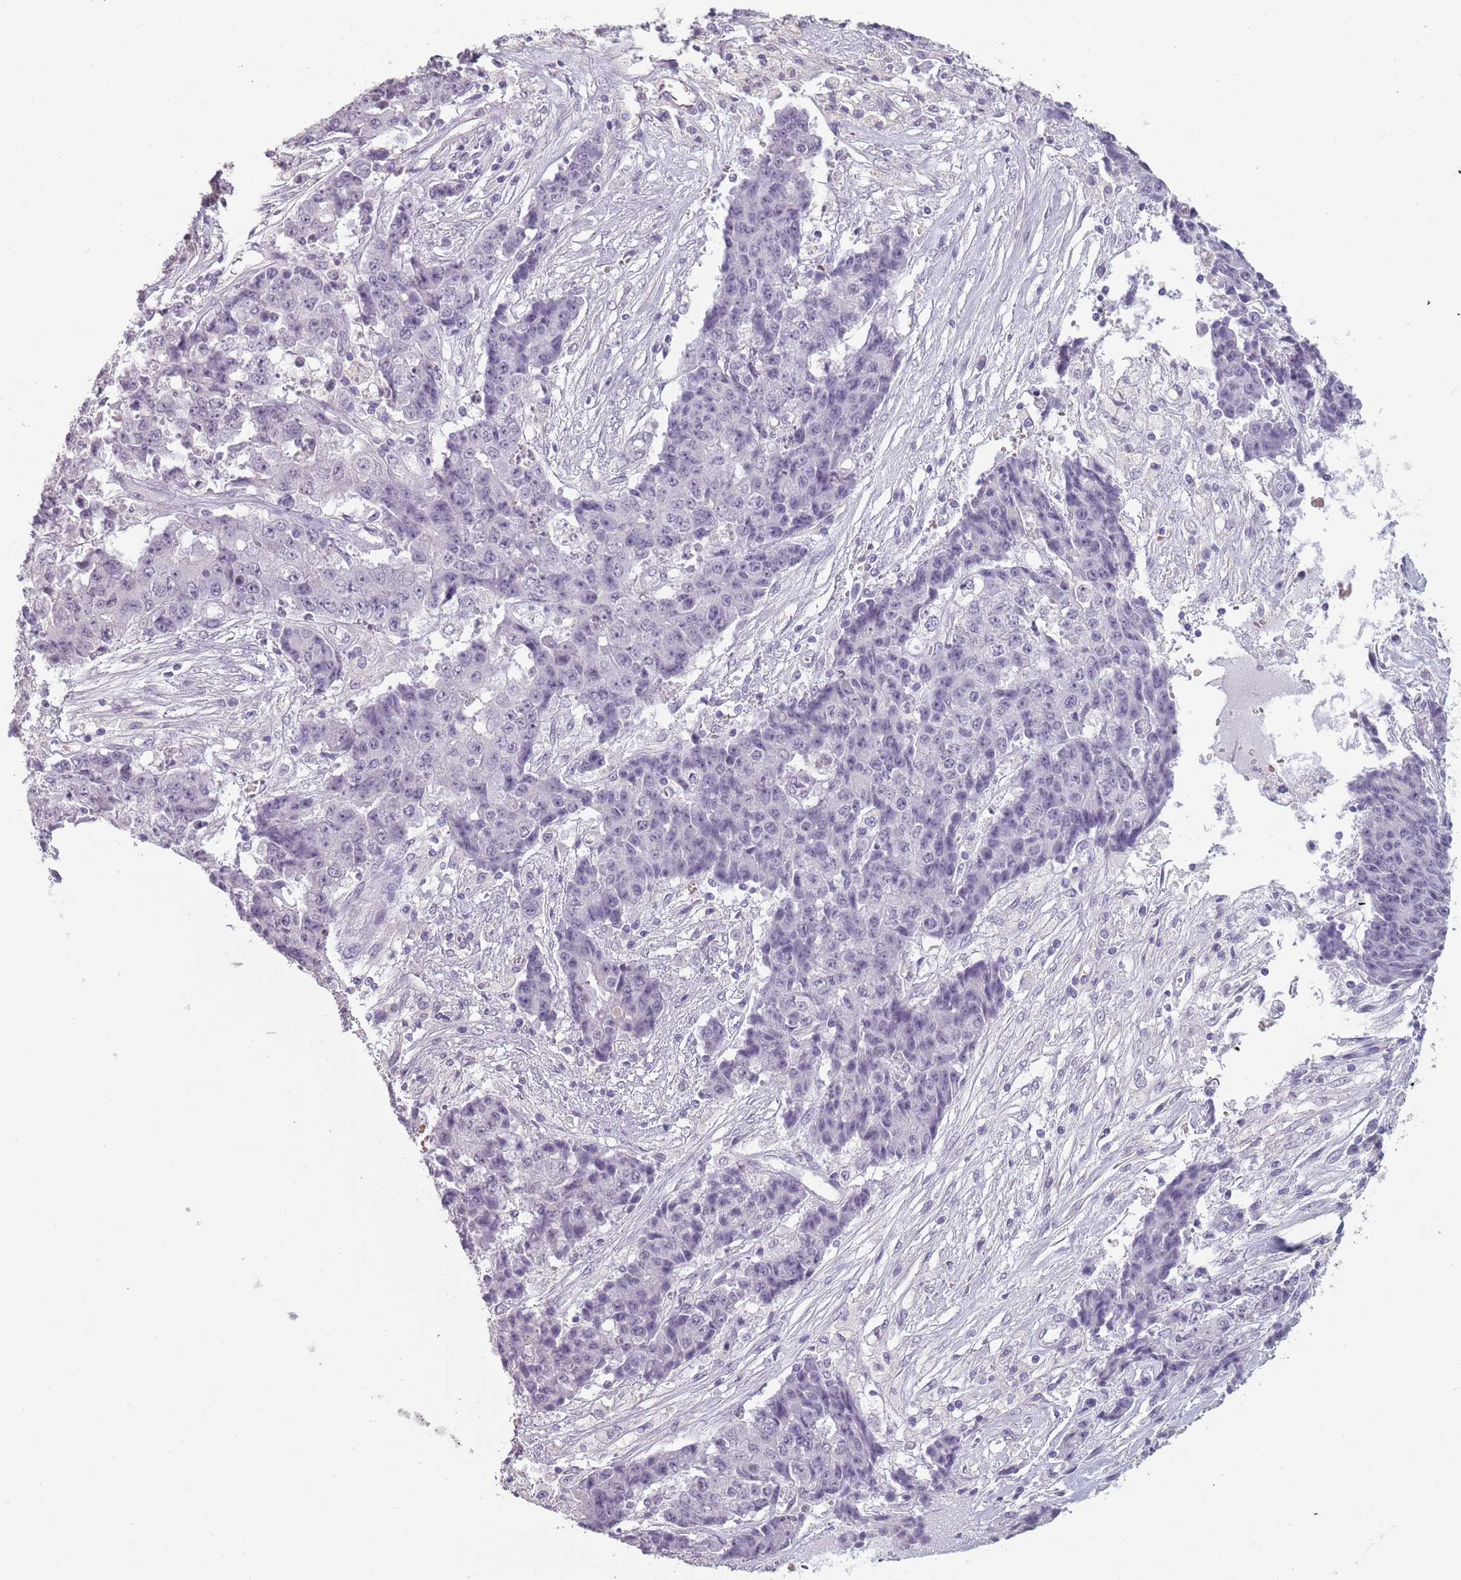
{"staining": {"intensity": "negative", "quantity": "none", "location": "none"}, "tissue": "ovarian cancer", "cell_type": "Tumor cells", "image_type": "cancer", "snomed": [{"axis": "morphology", "description": "Carcinoma, endometroid"}, {"axis": "topography", "description": "Ovary"}], "caption": "Tumor cells are negative for brown protein staining in endometroid carcinoma (ovarian).", "gene": "PIEZO1", "patient": {"sex": "female", "age": 42}}